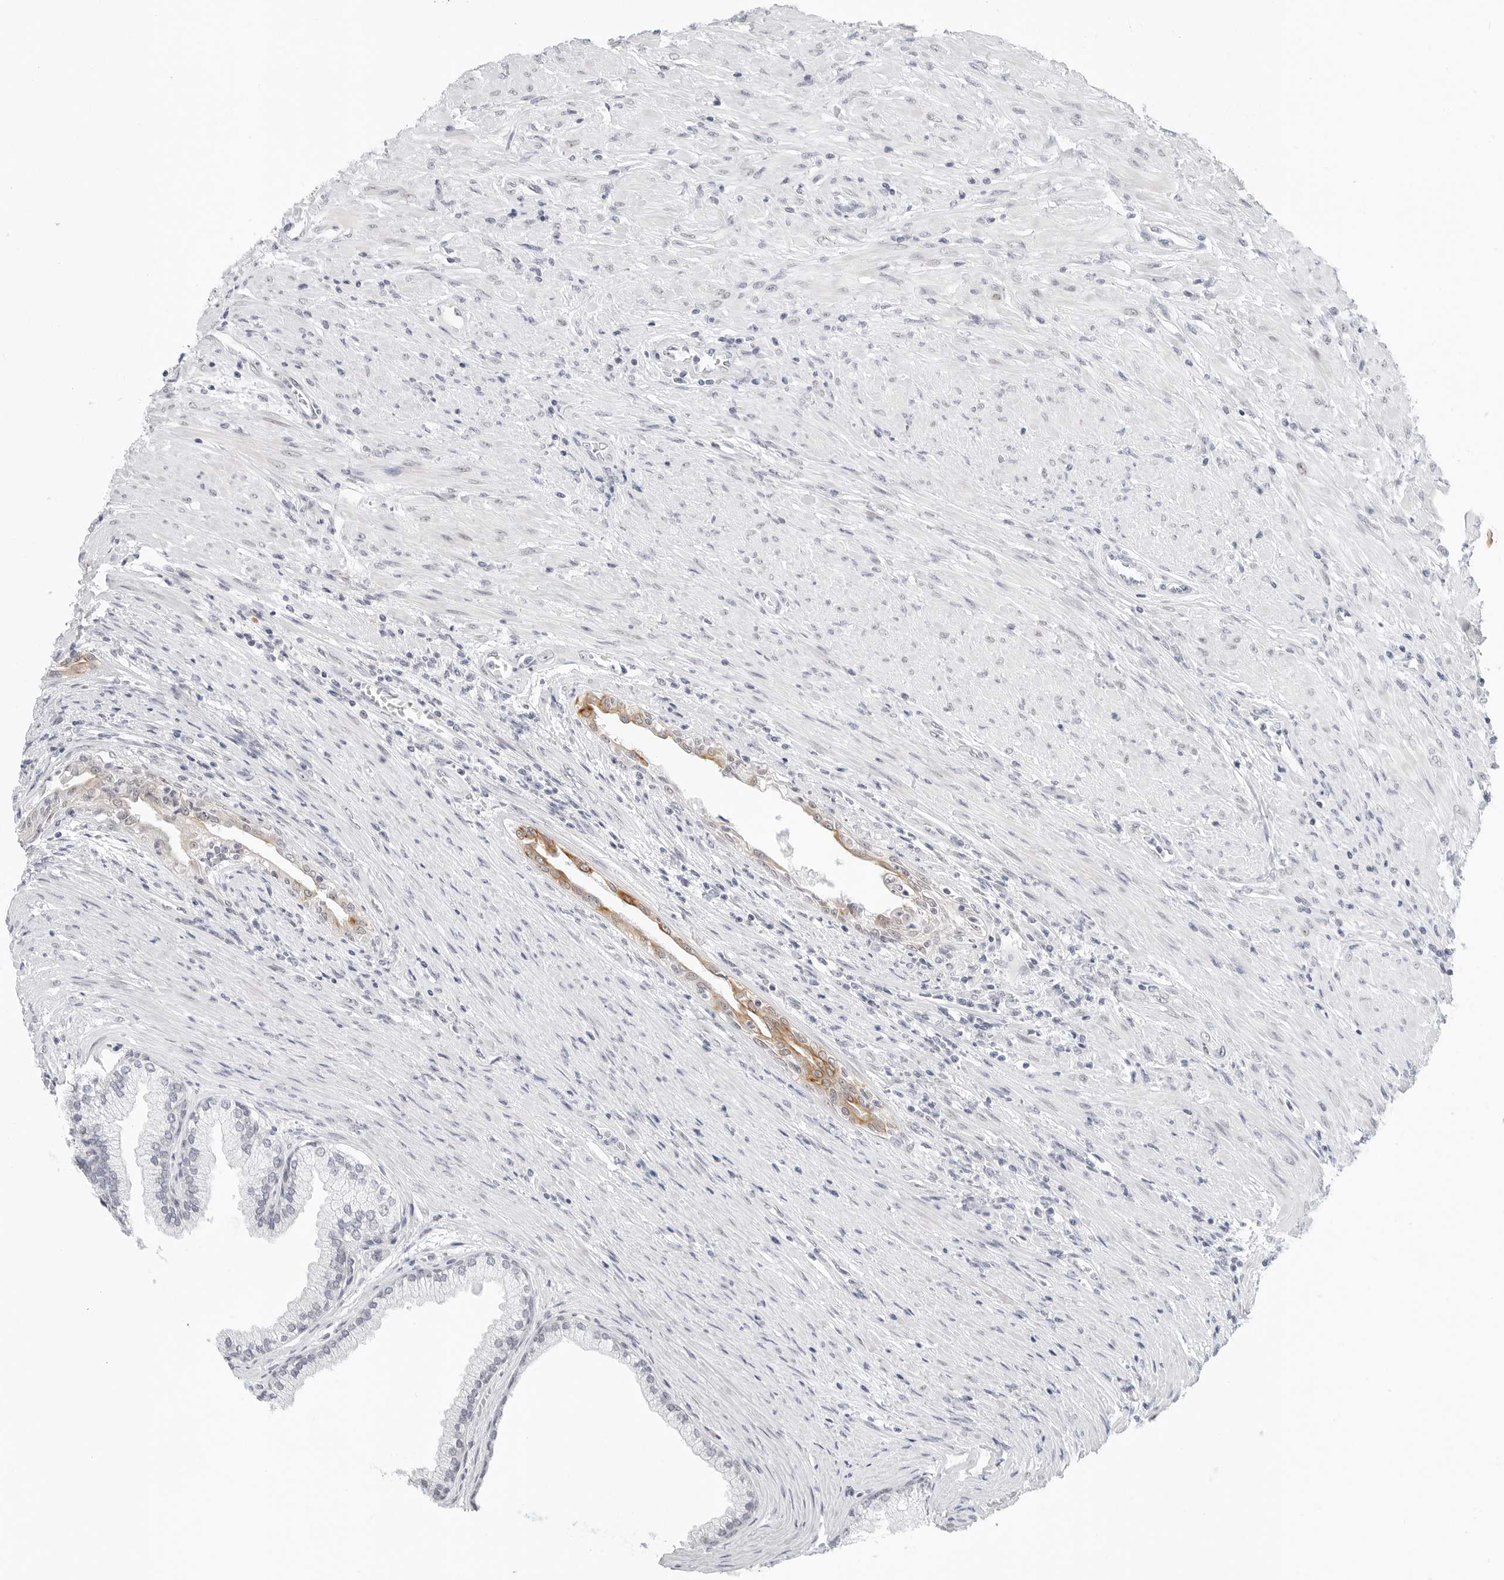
{"staining": {"intensity": "moderate", "quantity": "25%-75%", "location": "cytoplasmic/membranous"}, "tissue": "prostate cancer", "cell_type": "Tumor cells", "image_type": "cancer", "snomed": [{"axis": "morphology", "description": "Normal tissue, NOS"}, {"axis": "morphology", "description": "Adenocarcinoma, Low grade"}, {"axis": "topography", "description": "Prostate"}, {"axis": "topography", "description": "Peripheral nerve tissue"}], "caption": "An immunohistochemistry micrograph of tumor tissue is shown. Protein staining in brown labels moderate cytoplasmic/membranous positivity in prostate low-grade adenocarcinoma within tumor cells.", "gene": "TSEN2", "patient": {"sex": "male", "age": 71}}